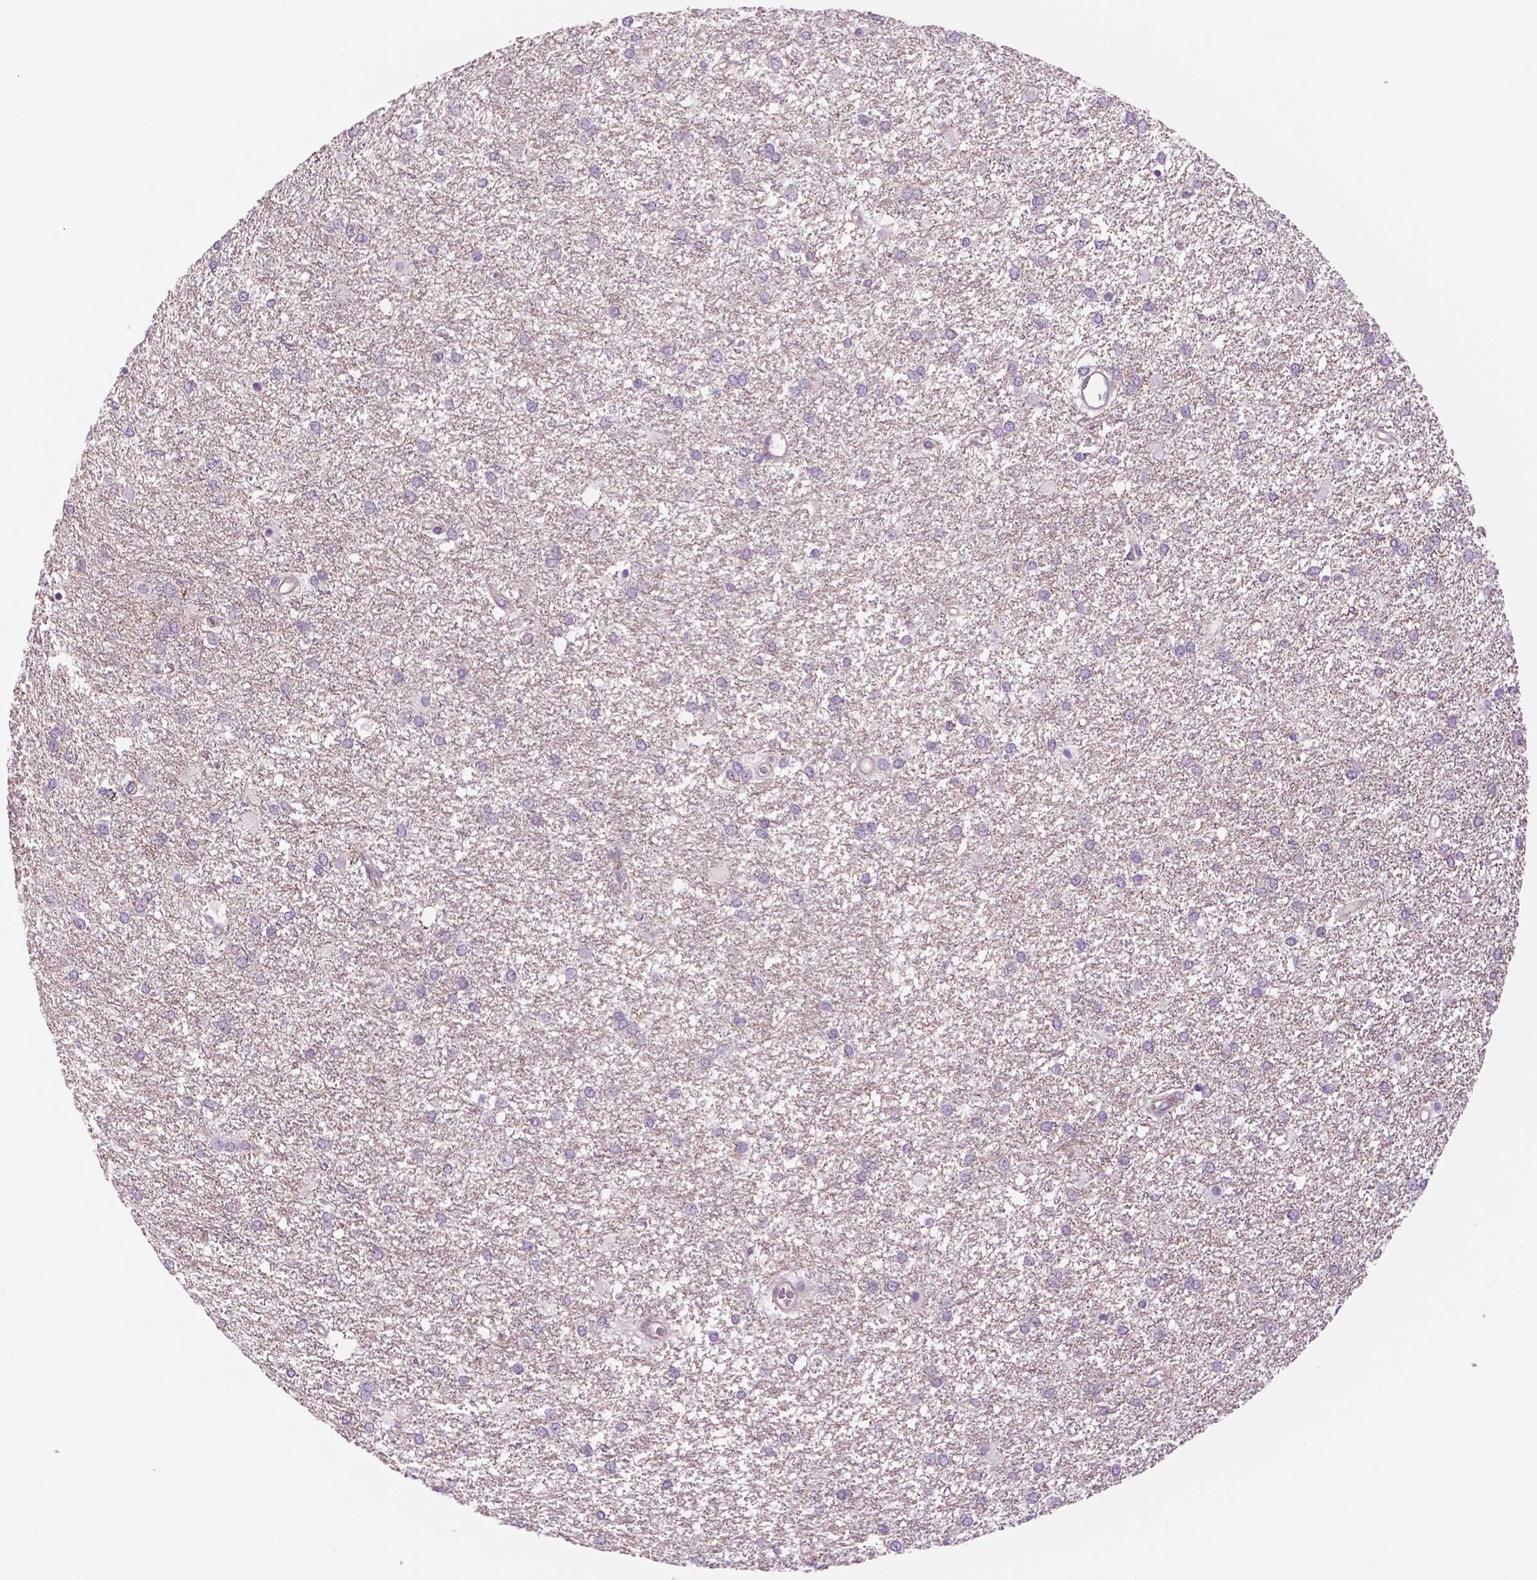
{"staining": {"intensity": "negative", "quantity": "none", "location": "none"}, "tissue": "glioma", "cell_type": "Tumor cells", "image_type": "cancer", "snomed": [{"axis": "morphology", "description": "Glioma, malignant, High grade"}, {"axis": "topography", "description": "Brain"}], "caption": "The image shows no significant positivity in tumor cells of malignant high-grade glioma.", "gene": "RND3", "patient": {"sex": "female", "age": 61}}